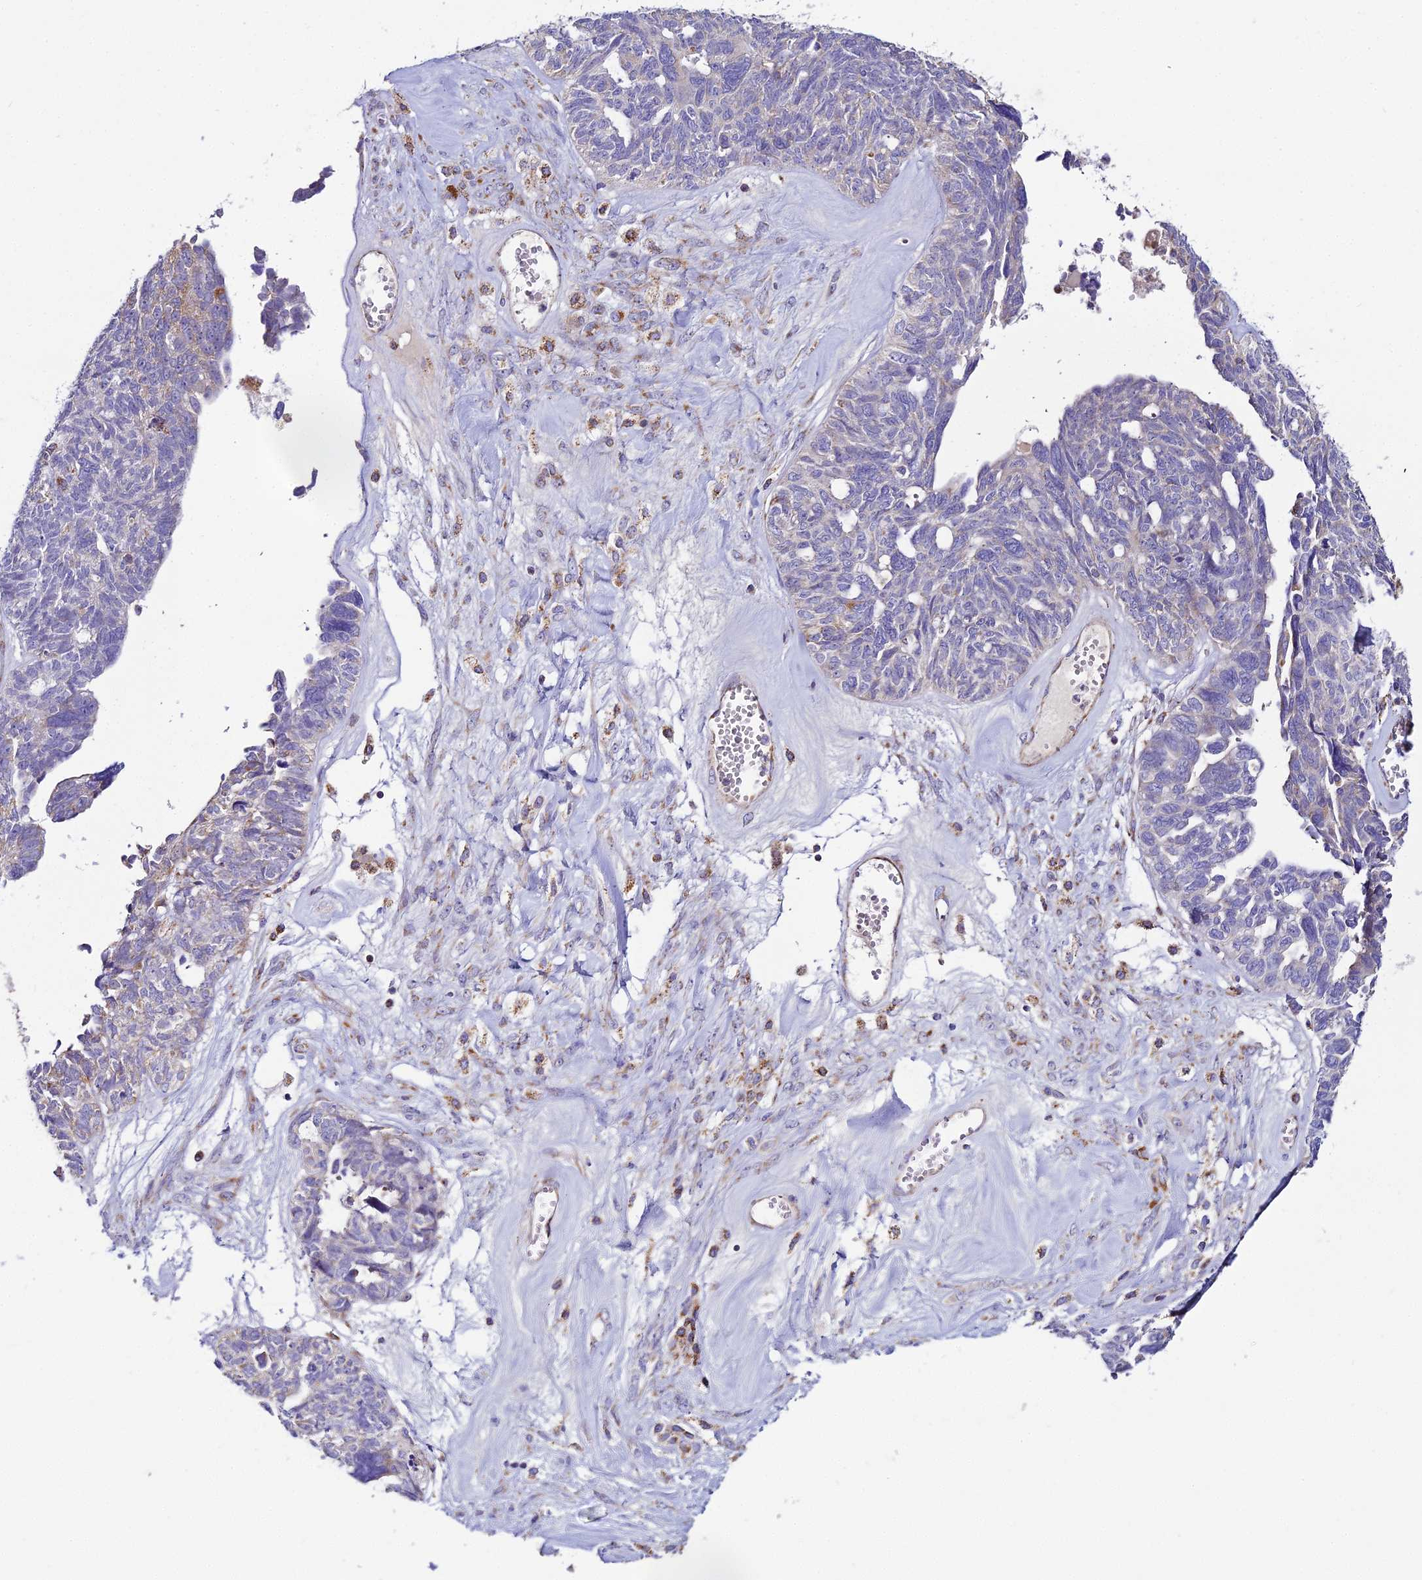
{"staining": {"intensity": "weak", "quantity": "<25%", "location": "cytoplasmic/membranous"}, "tissue": "ovarian cancer", "cell_type": "Tumor cells", "image_type": "cancer", "snomed": [{"axis": "morphology", "description": "Cystadenocarcinoma, serous, NOS"}, {"axis": "topography", "description": "Ovary"}], "caption": "IHC photomicrograph of neoplastic tissue: human serous cystadenocarcinoma (ovarian) stained with DAB shows no significant protein expression in tumor cells.", "gene": "NIPSNAP3A", "patient": {"sex": "female", "age": 79}}